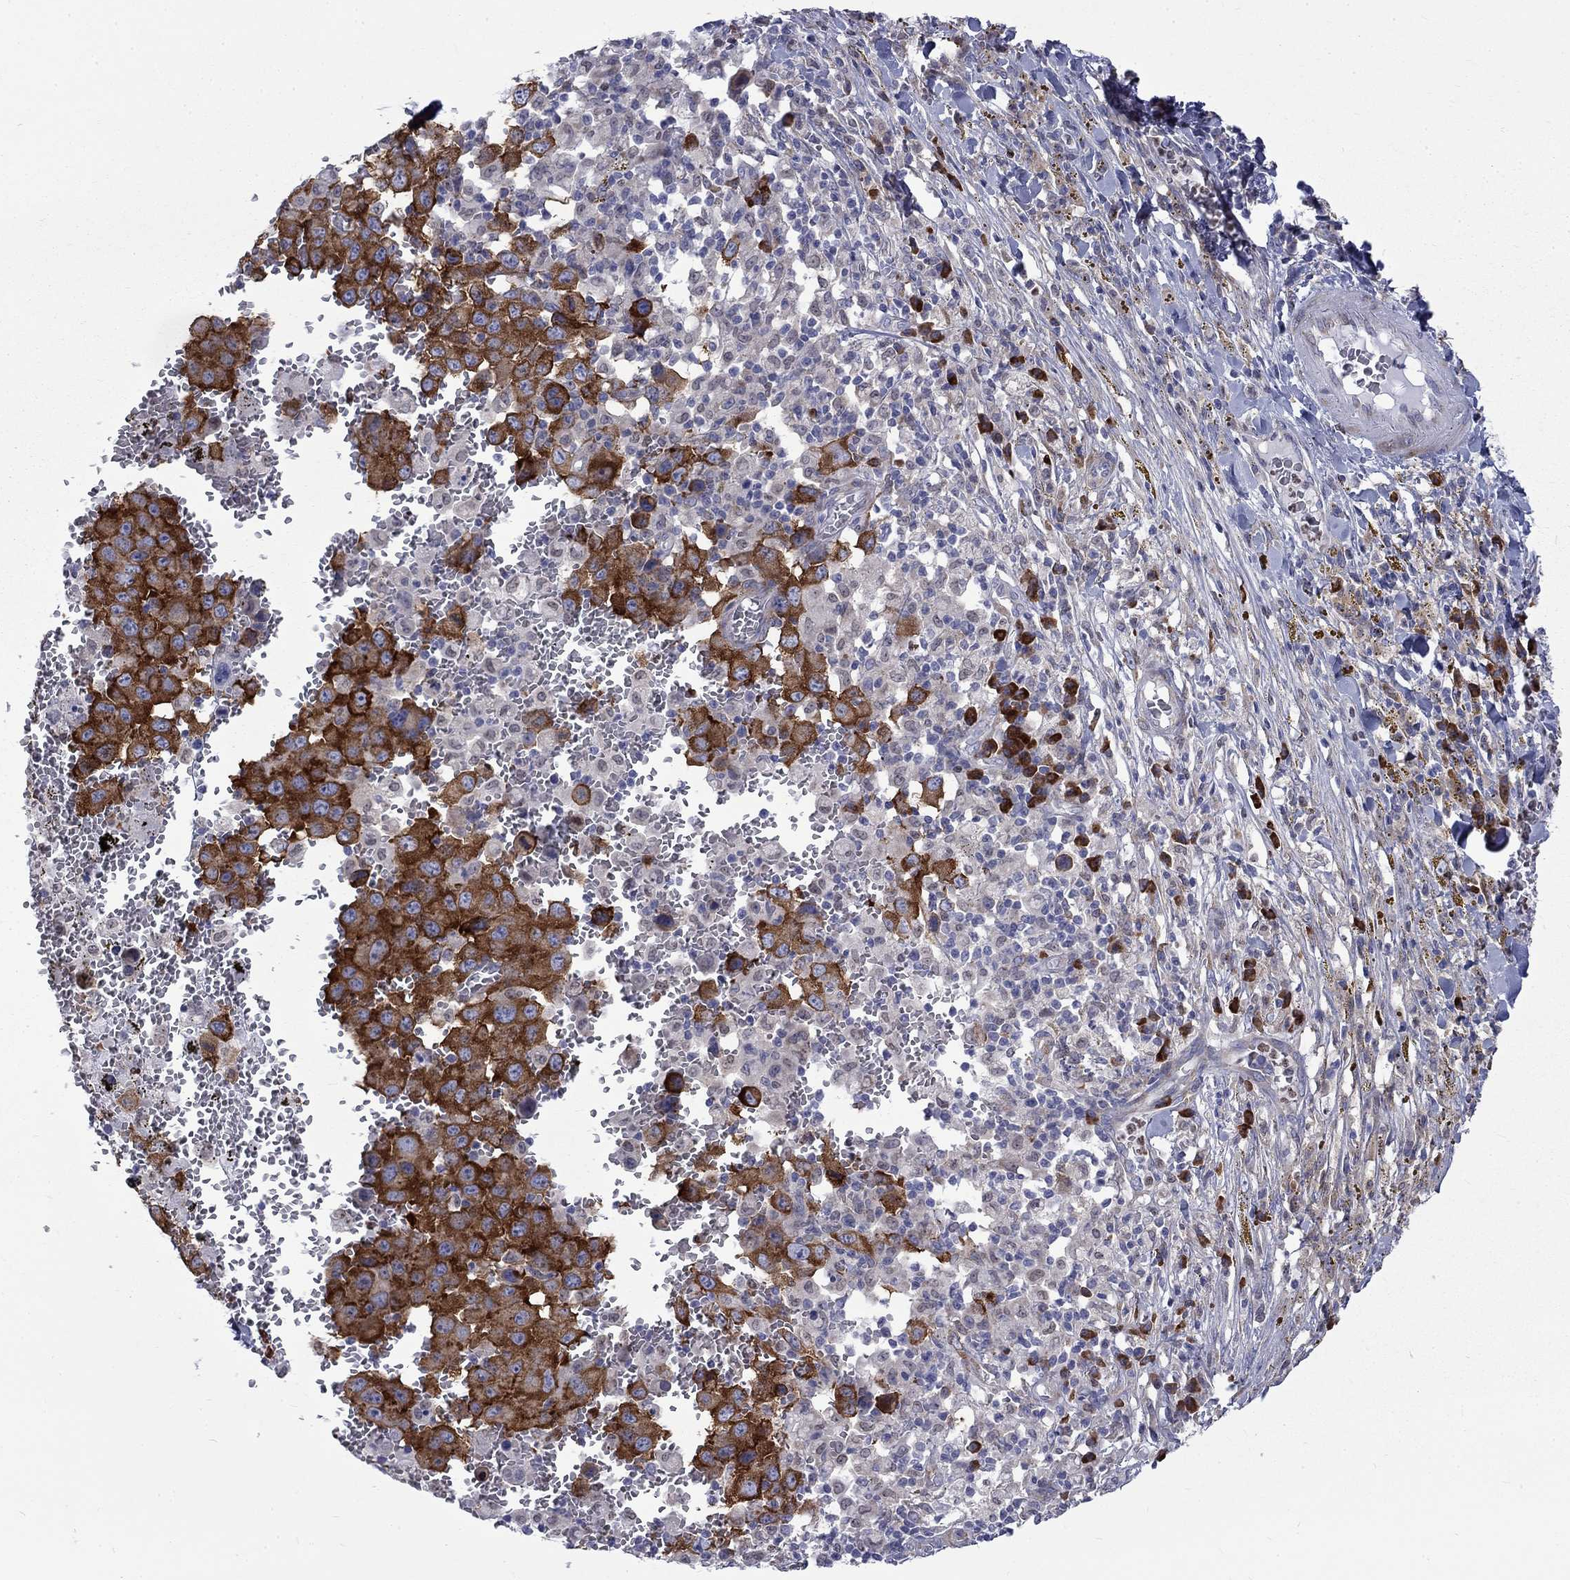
{"staining": {"intensity": "strong", "quantity": "25%-75%", "location": "cytoplasmic/membranous"}, "tissue": "melanoma", "cell_type": "Tumor cells", "image_type": "cancer", "snomed": [{"axis": "morphology", "description": "Malignant melanoma, NOS"}, {"axis": "topography", "description": "Skin"}], "caption": "Melanoma stained for a protein shows strong cytoplasmic/membranous positivity in tumor cells.", "gene": "PABPC4", "patient": {"sex": "female", "age": 91}}